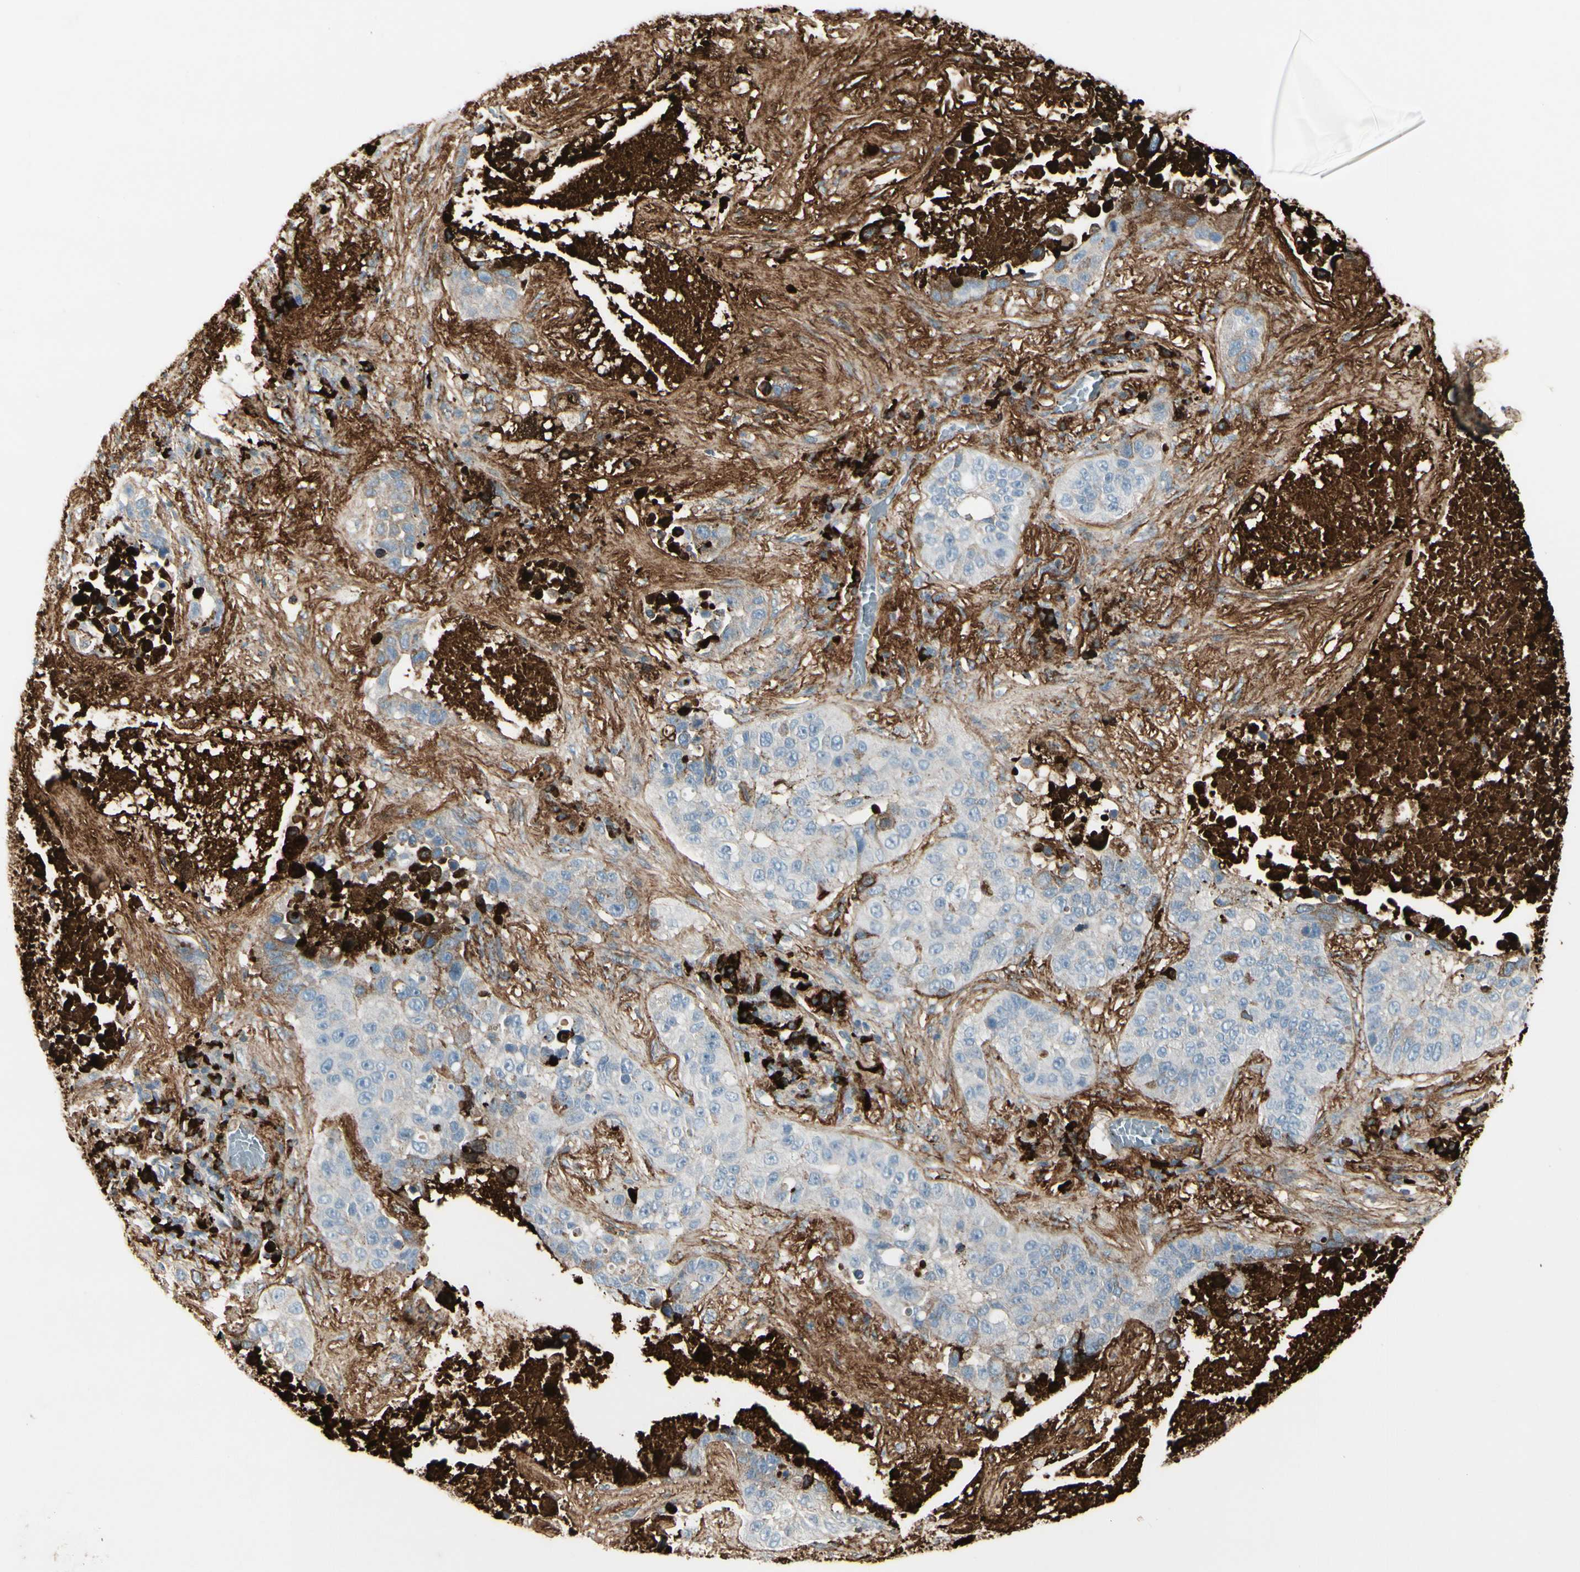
{"staining": {"intensity": "negative", "quantity": "none", "location": "none"}, "tissue": "lung cancer", "cell_type": "Tumor cells", "image_type": "cancer", "snomed": [{"axis": "morphology", "description": "Squamous cell carcinoma, NOS"}, {"axis": "topography", "description": "Lung"}], "caption": "This is an IHC histopathology image of lung cancer (squamous cell carcinoma). There is no positivity in tumor cells.", "gene": "IGHG1", "patient": {"sex": "male", "age": 57}}